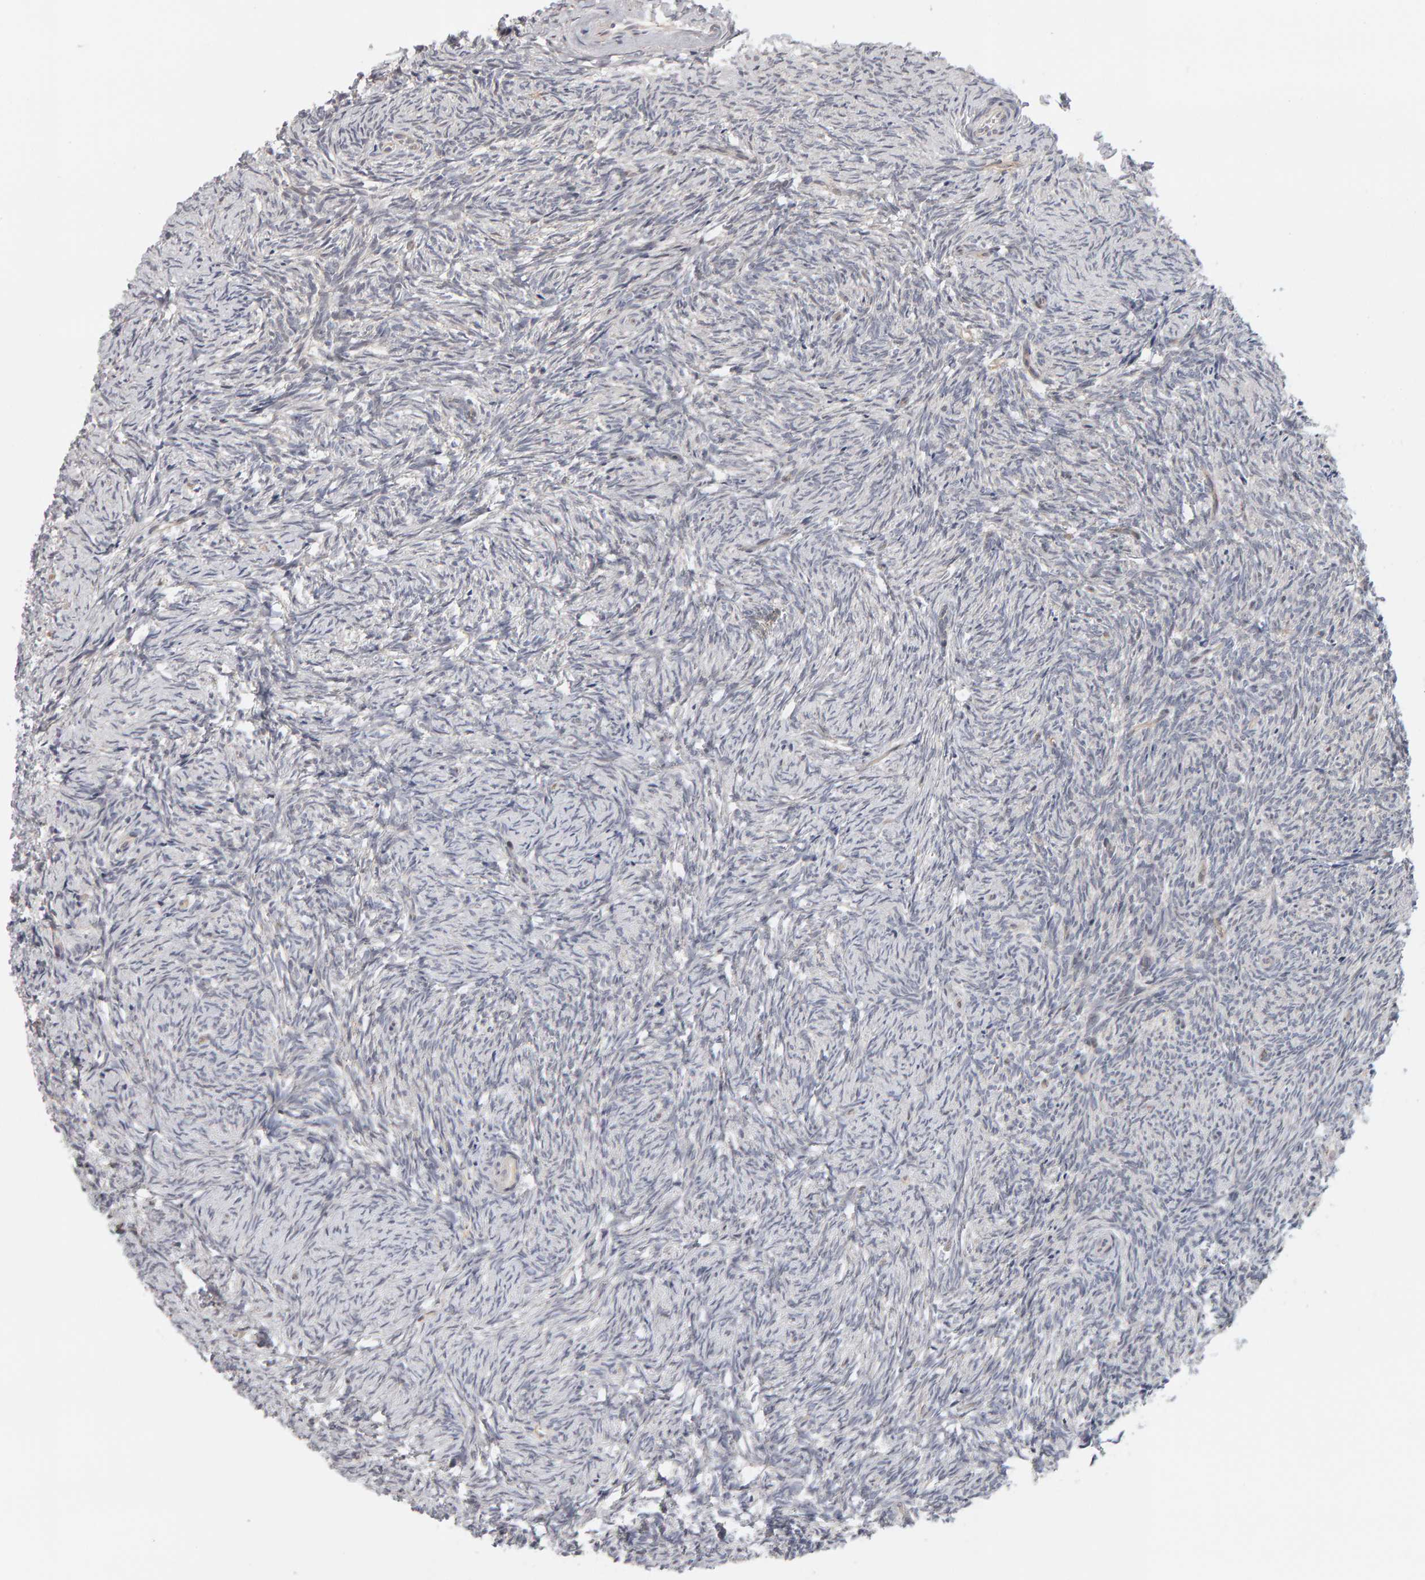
{"staining": {"intensity": "negative", "quantity": "none", "location": "none"}, "tissue": "ovary", "cell_type": "Ovarian stroma cells", "image_type": "normal", "snomed": [{"axis": "morphology", "description": "Normal tissue, NOS"}, {"axis": "topography", "description": "Ovary"}], "caption": "This is an IHC micrograph of unremarkable human ovary. There is no expression in ovarian stroma cells.", "gene": "MSRA", "patient": {"sex": "female", "age": 41}}